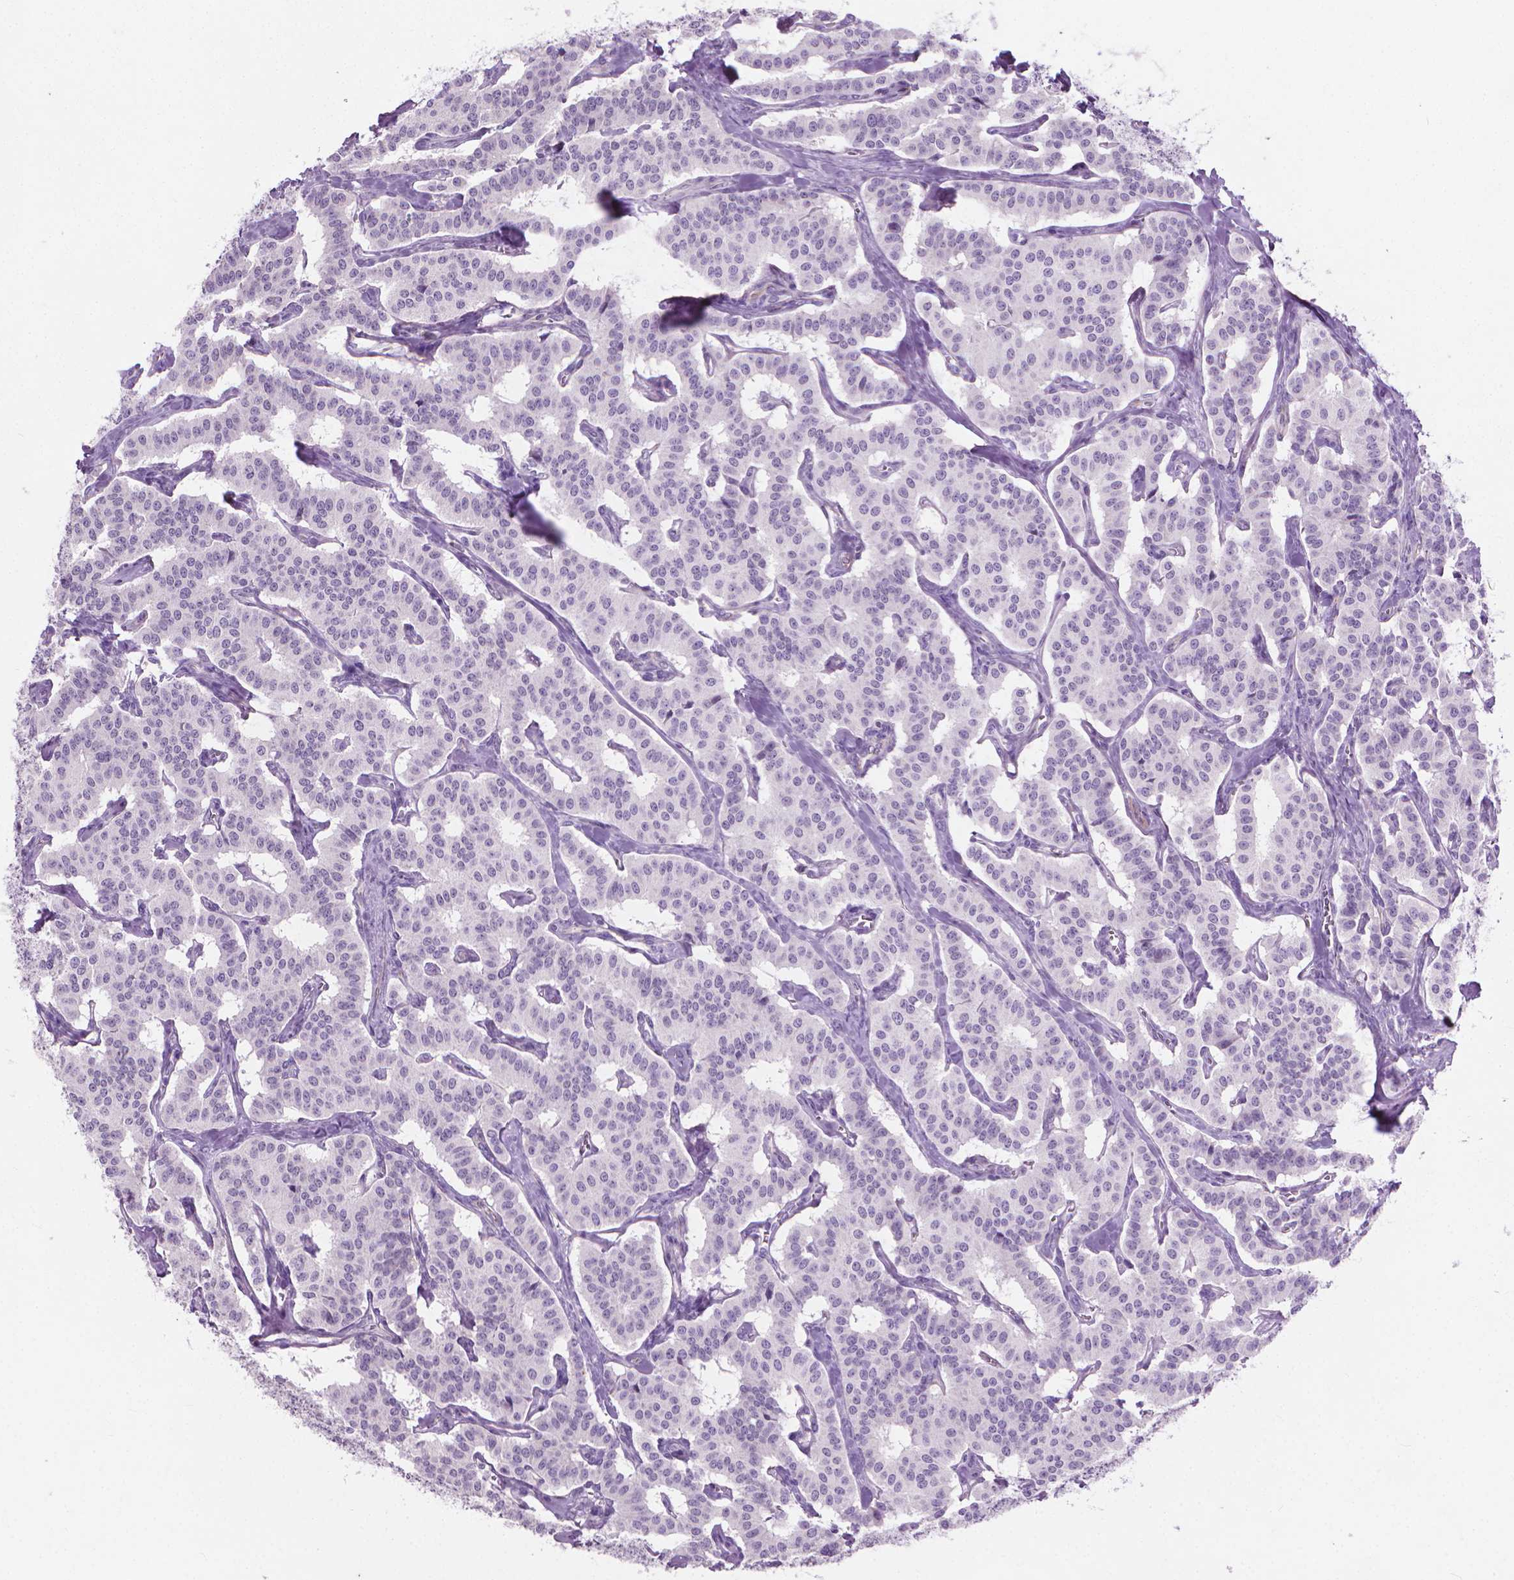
{"staining": {"intensity": "negative", "quantity": "none", "location": "none"}, "tissue": "carcinoid", "cell_type": "Tumor cells", "image_type": "cancer", "snomed": [{"axis": "morphology", "description": "Carcinoid, malignant, NOS"}, {"axis": "topography", "description": "Lung"}], "caption": "Tumor cells show no significant expression in carcinoid.", "gene": "KRT73", "patient": {"sex": "female", "age": 46}}